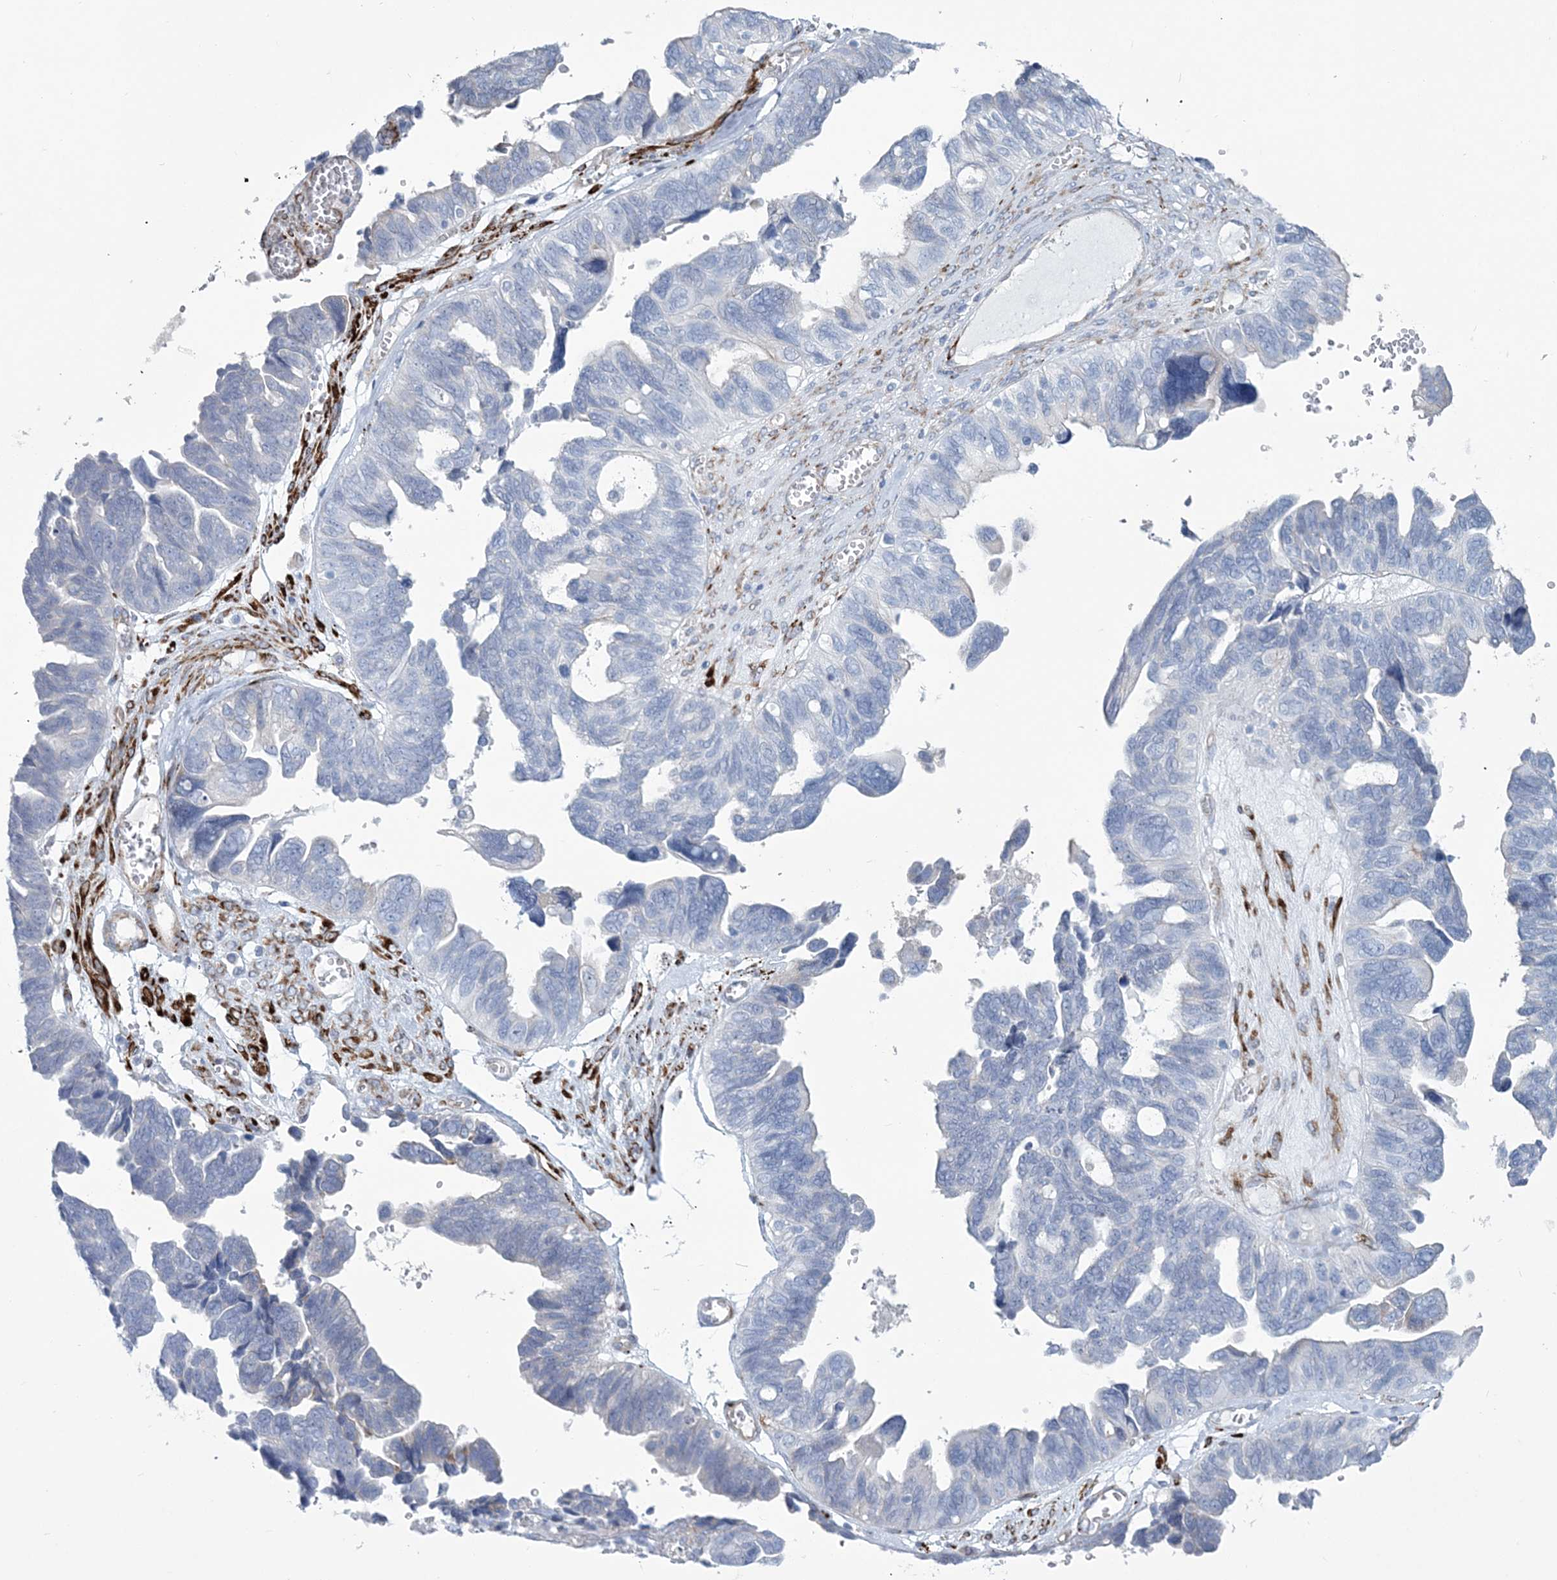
{"staining": {"intensity": "negative", "quantity": "none", "location": "none"}, "tissue": "ovarian cancer", "cell_type": "Tumor cells", "image_type": "cancer", "snomed": [{"axis": "morphology", "description": "Cystadenocarcinoma, serous, NOS"}, {"axis": "topography", "description": "Ovary"}], "caption": "There is no significant staining in tumor cells of serous cystadenocarcinoma (ovarian). The staining is performed using DAB brown chromogen with nuclei counter-stained in using hematoxylin.", "gene": "RAB11FIP5", "patient": {"sex": "female", "age": 79}}